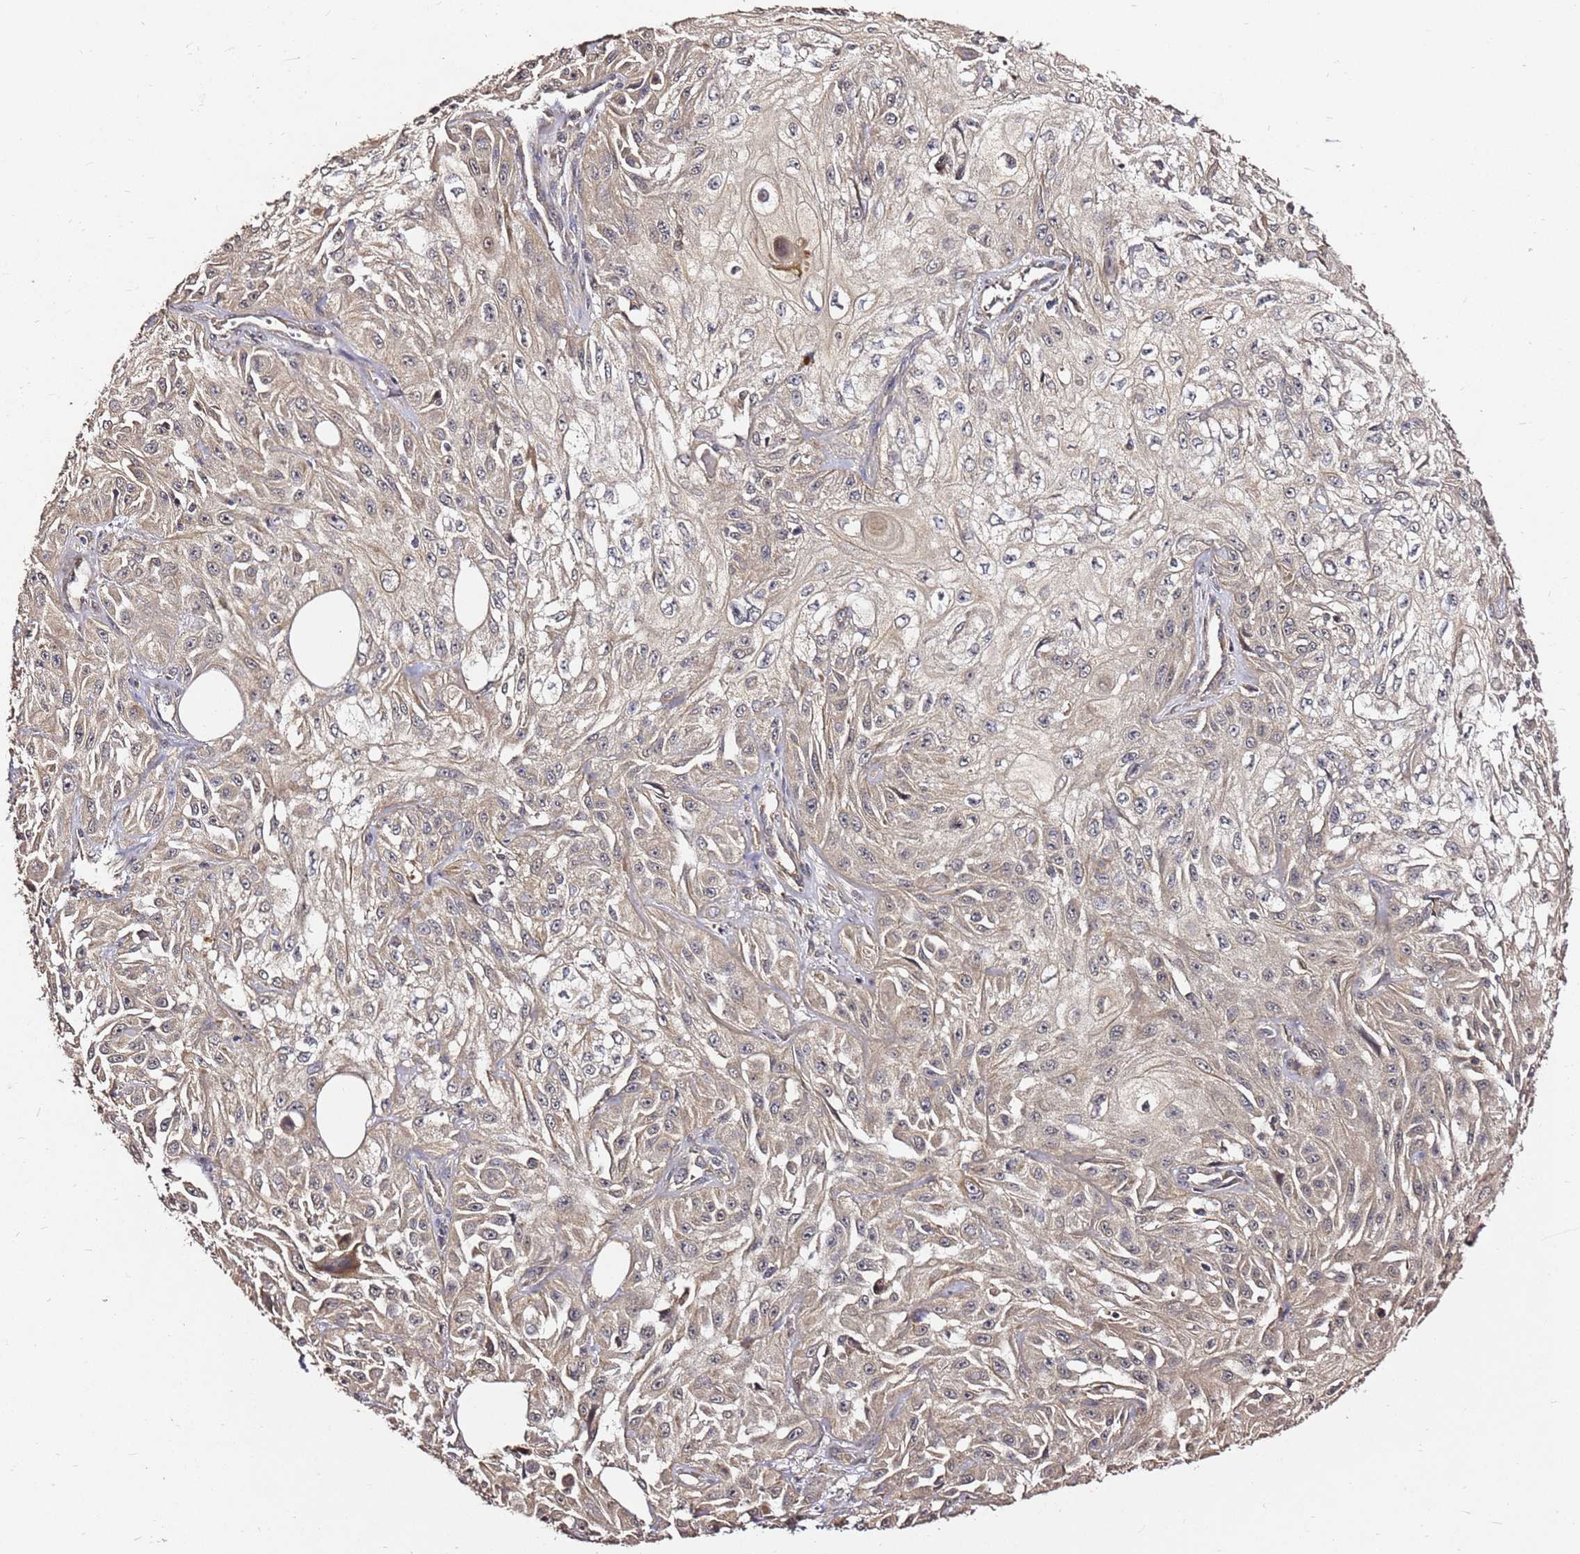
{"staining": {"intensity": "weak", "quantity": "25%-75%", "location": "cytoplasmic/membranous"}, "tissue": "skin cancer", "cell_type": "Tumor cells", "image_type": "cancer", "snomed": [{"axis": "morphology", "description": "Squamous cell carcinoma, NOS"}, {"axis": "morphology", "description": "Squamous cell carcinoma, metastatic, NOS"}, {"axis": "topography", "description": "Skin"}, {"axis": "topography", "description": "Lymph node"}], "caption": "Immunohistochemistry (IHC) of human skin cancer (metastatic squamous cell carcinoma) demonstrates low levels of weak cytoplasmic/membranous expression in about 25%-75% of tumor cells.", "gene": "C6orf136", "patient": {"sex": "male", "age": 75}}